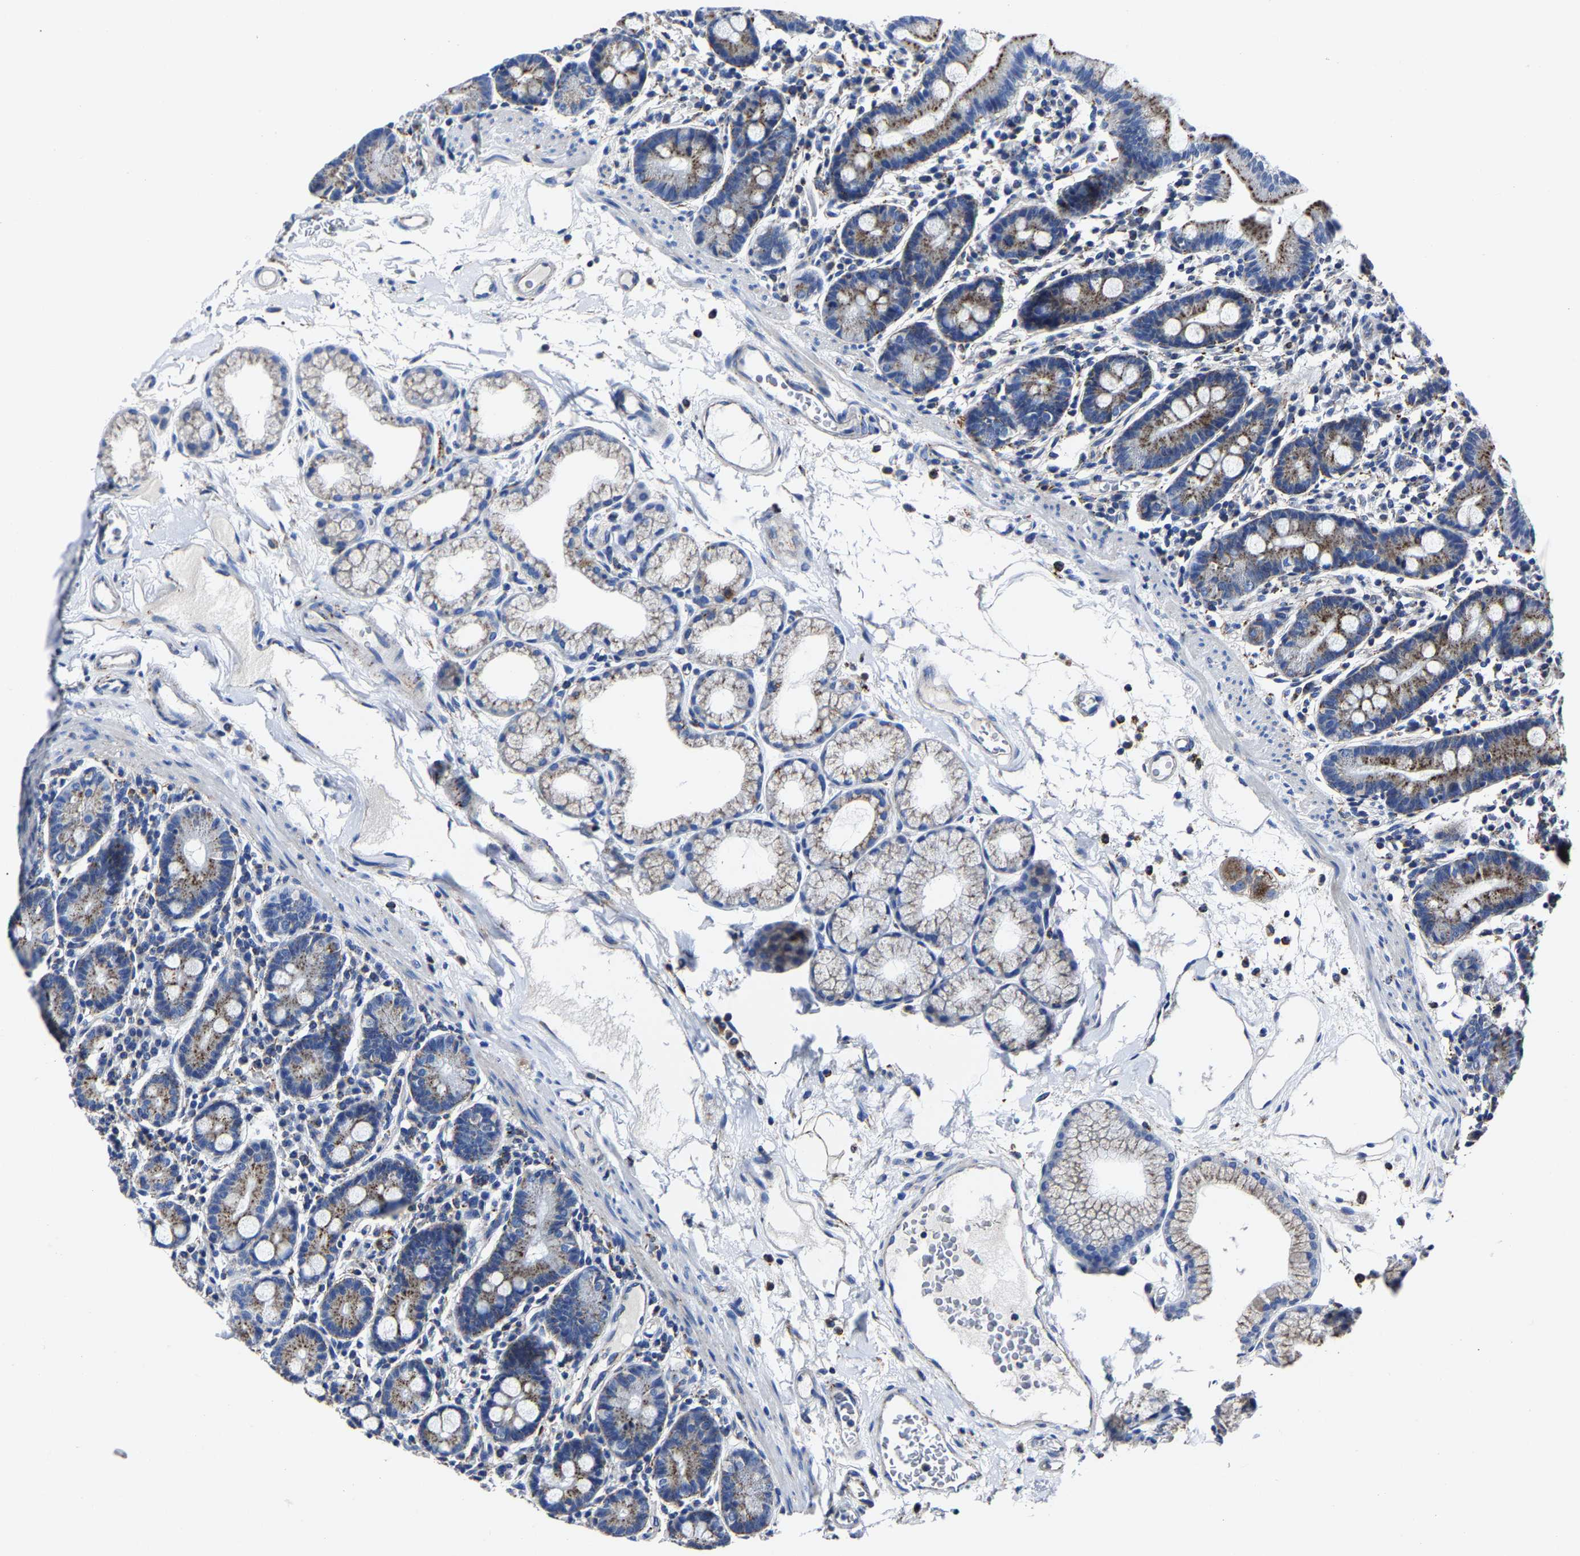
{"staining": {"intensity": "strong", "quantity": ">75%", "location": "cytoplasmic/membranous"}, "tissue": "duodenum", "cell_type": "Glandular cells", "image_type": "normal", "snomed": [{"axis": "morphology", "description": "Normal tissue, NOS"}, {"axis": "topography", "description": "Duodenum"}], "caption": "An immunohistochemistry image of normal tissue is shown. Protein staining in brown highlights strong cytoplasmic/membranous positivity in duodenum within glandular cells. (Brightfield microscopy of DAB IHC at high magnification).", "gene": "LAMTOR4", "patient": {"sex": "male", "age": 50}}